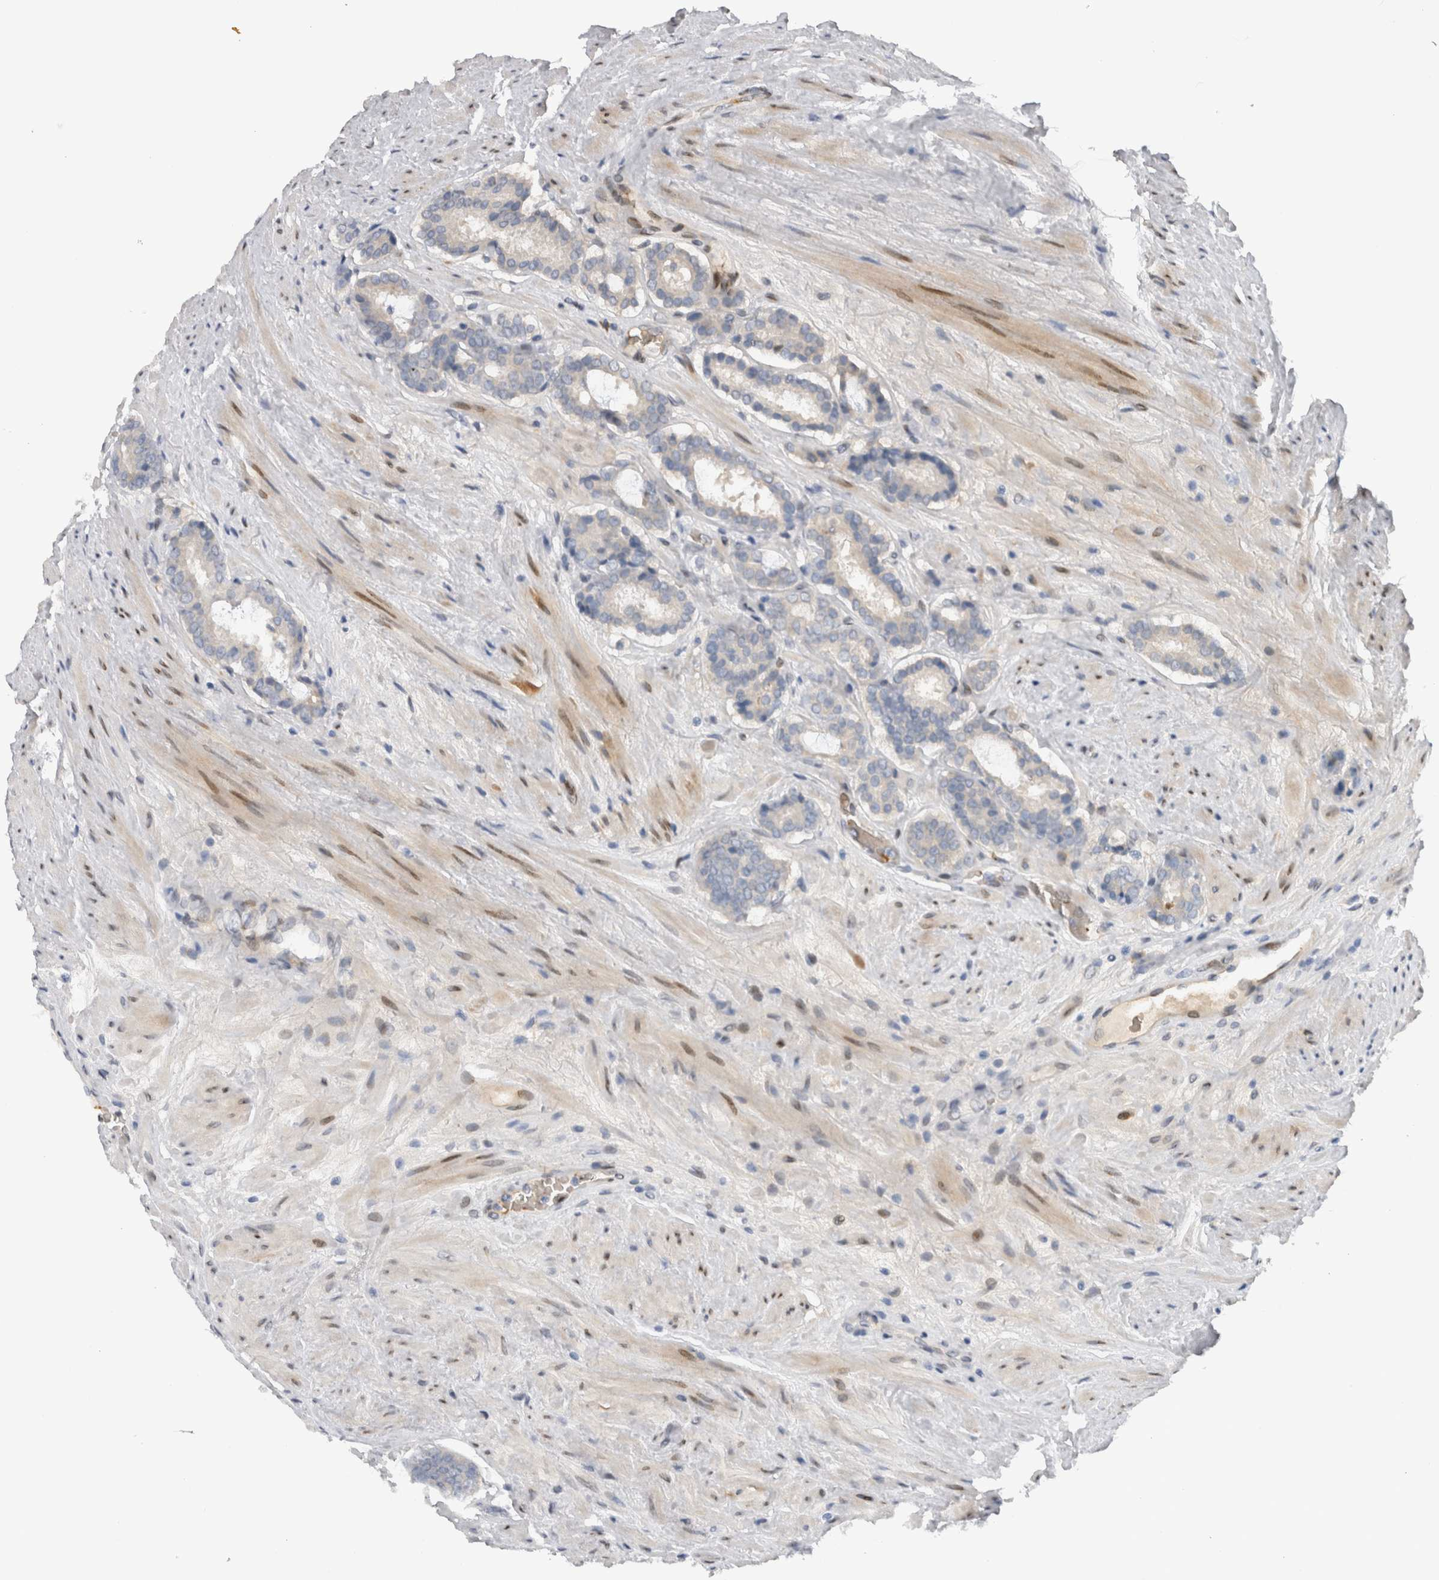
{"staining": {"intensity": "negative", "quantity": "none", "location": "none"}, "tissue": "prostate cancer", "cell_type": "Tumor cells", "image_type": "cancer", "snomed": [{"axis": "morphology", "description": "Adenocarcinoma, Low grade"}, {"axis": "topography", "description": "Prostate"}], "caption": "IHC of human prostate cancer (low-grade adenocarcinoma) demonstrates no positivity in tumor cells.", "gene": "DMTN", "patient": {"sex": "male", "age": 69}}